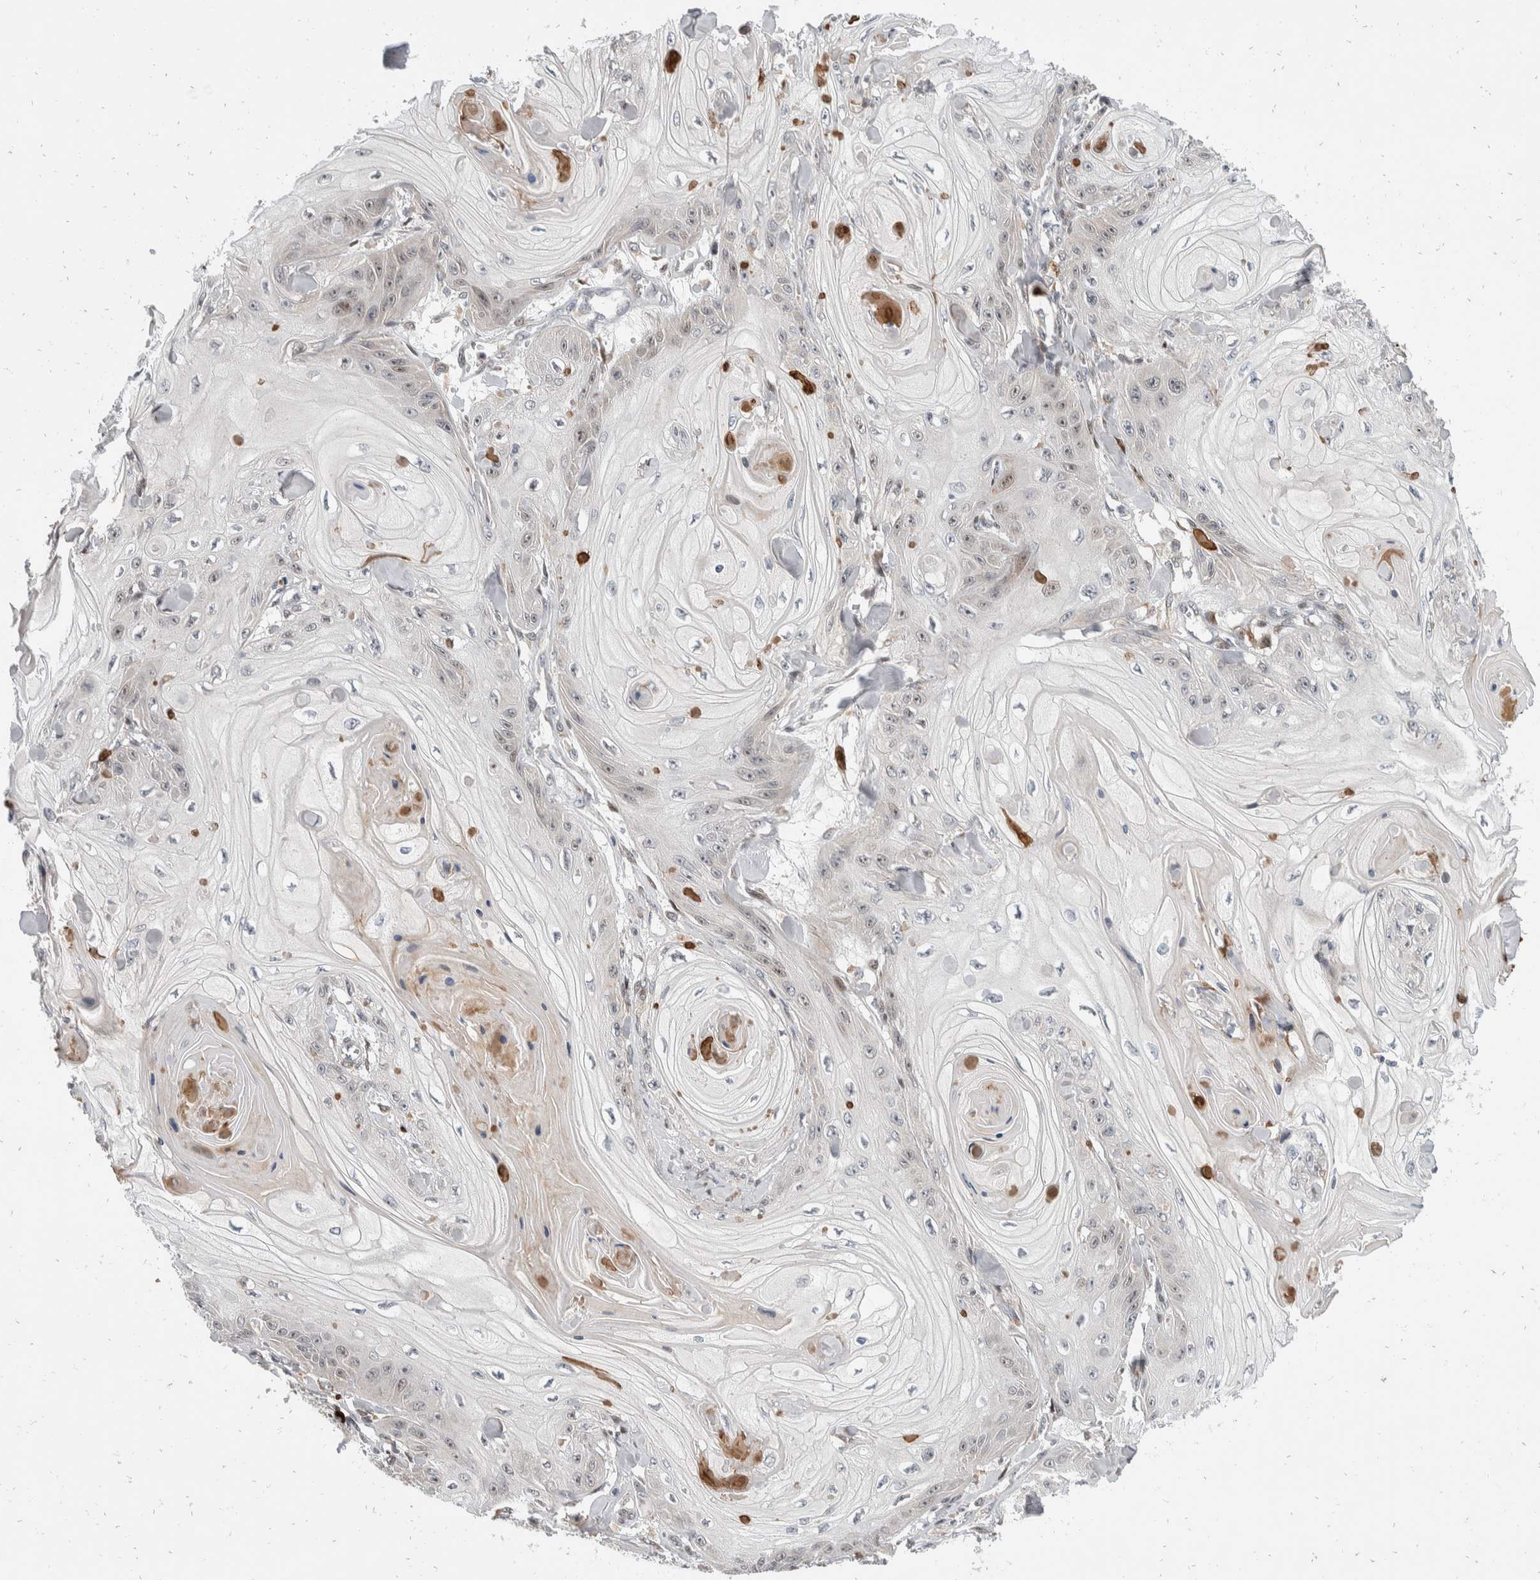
{"staining": {"intensity": "weak", "quantity": "<25%", "location": "nuclear"}, "tissue": "skin cancer", "cell_type": "Tumor cells", "image_type": "cancer", "snomed": [{"axis": "morphology", "description": "Squamous cell carcinoma, NOS"}, {"axis": "topography", "description": "Skin"}], "caption": "This is an IHC histopathology image of skin squamous cell carcinoma. There is no expression in tumor cells.", "gene": "ZNF703", "patient": {"sex": "male", "age": 74}}